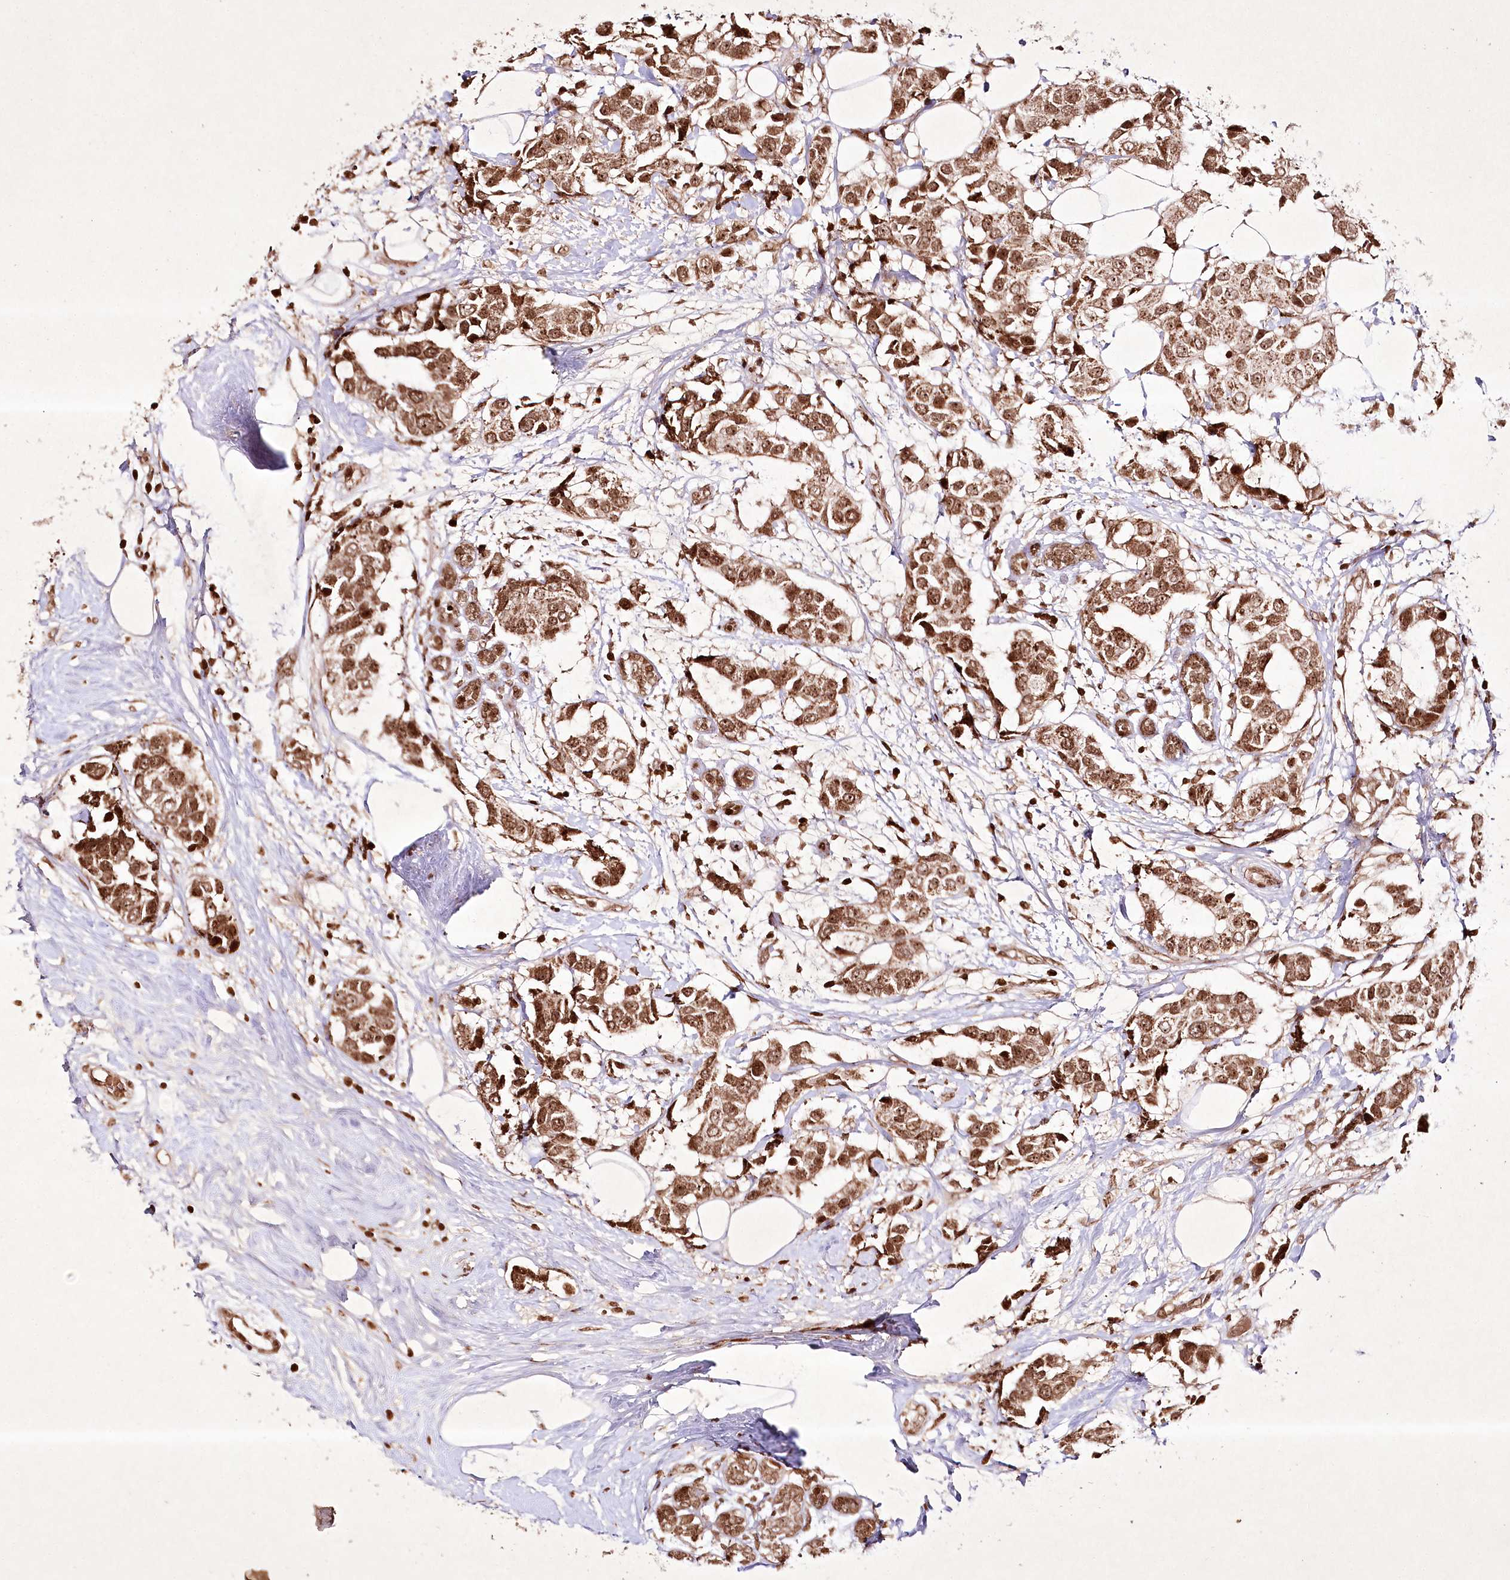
{"staining": {"intensity": "moderate", "quantity": ">75%", "location": "cytoplasmic/membranous,nuclear"}, "tissue": "breast cancer", "cell_type": "Tumor cells", "image_type": "cancer", "snomed": [{"axis": "morphology", "description": "Normal tissue, NOS"}, {"axis": "morphology", "description": "Duct carcinoma"}, {"axis": "topography", "description": "Breast"}], "caption": "There is medium levels of moderate cytoplasmic/membranous and nuclear positivity in tumor cells of breast cancer, as demonstrated by immunohistochemical staining (brown color).", "gene": "CARM1", "patient": {"sex": "female", "age": 39}}